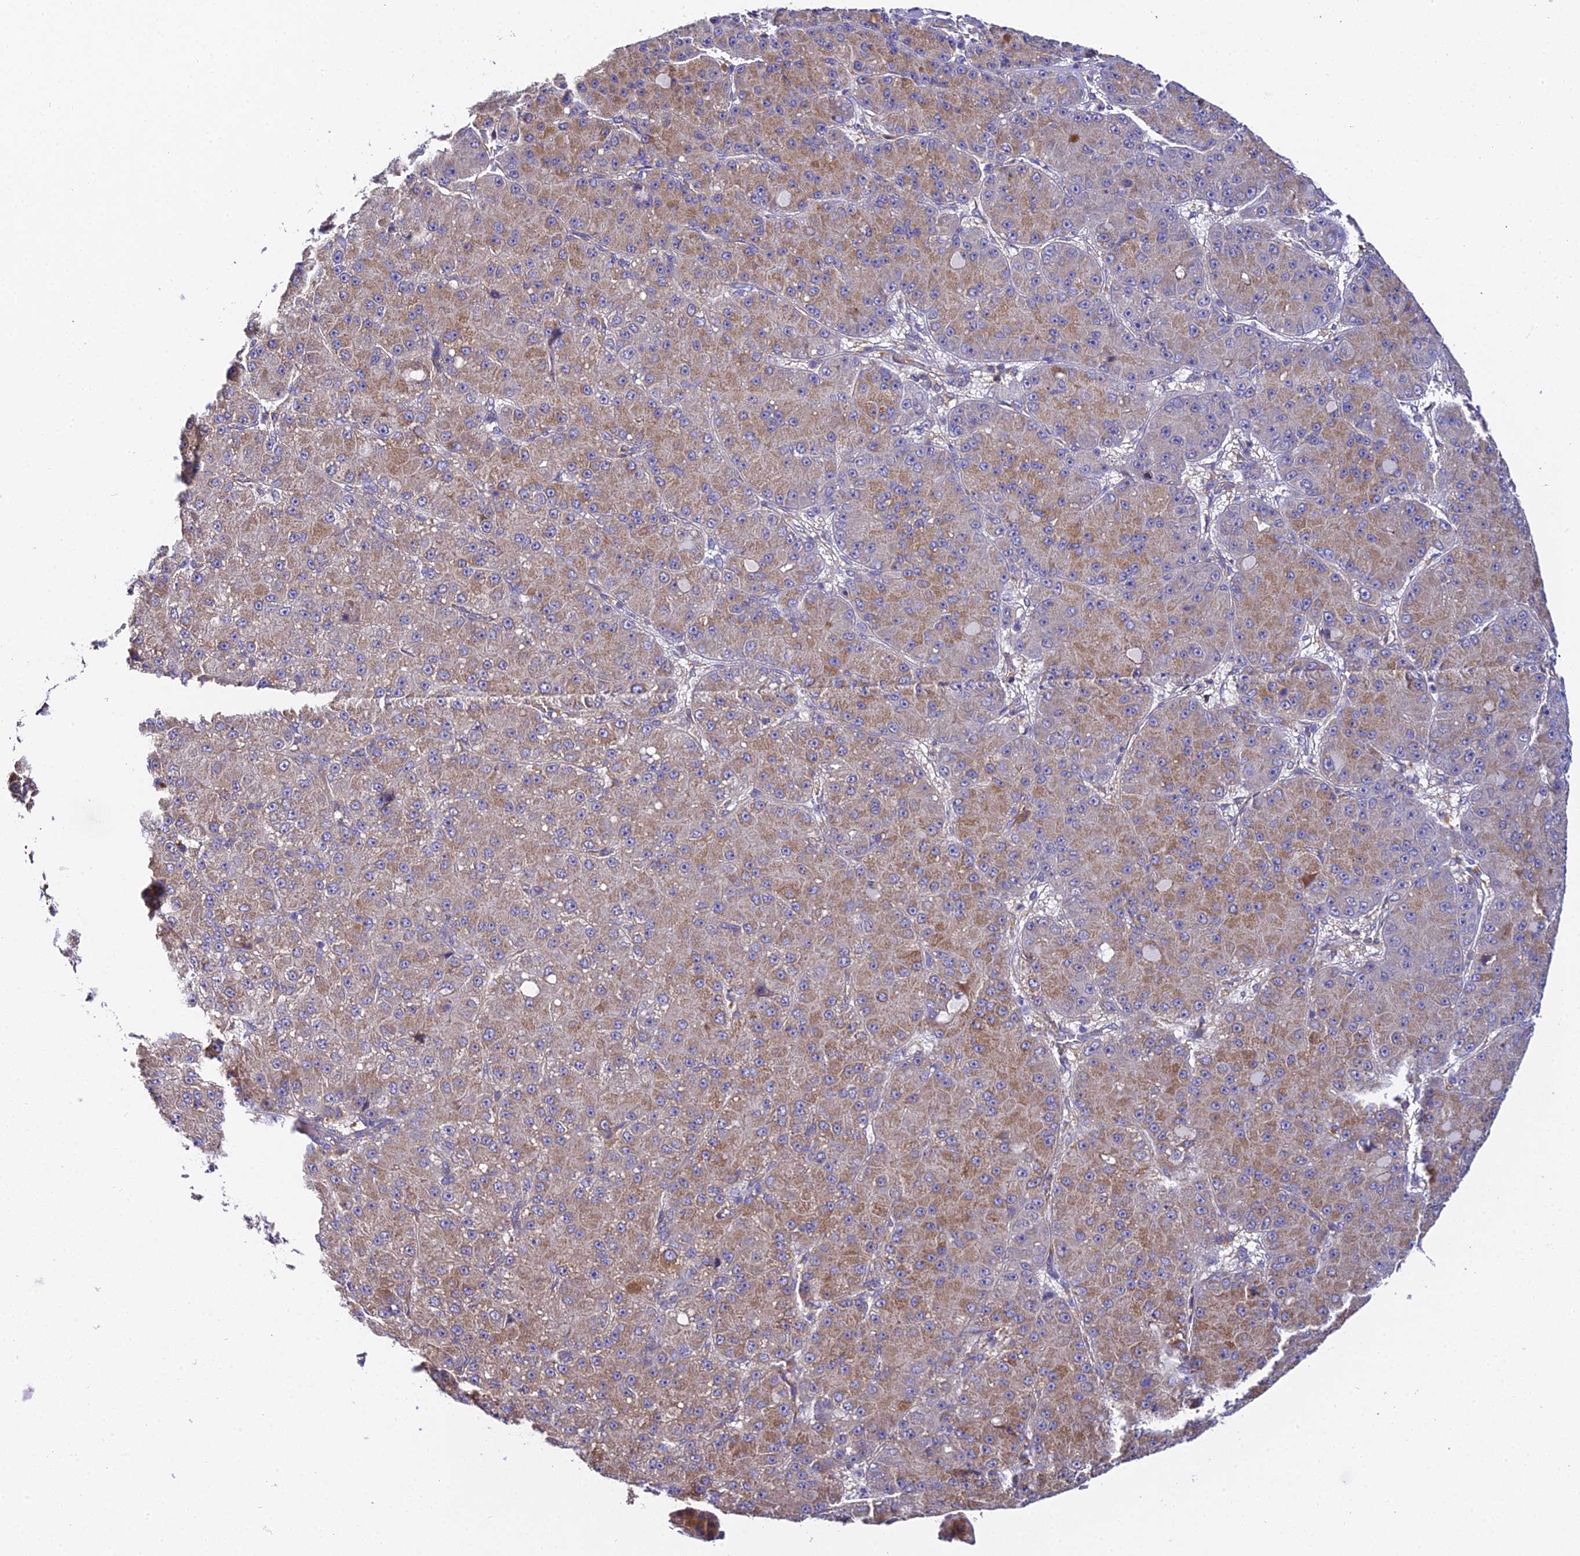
{"staining": {"intensity": "weak", "quantity": ">75%", "location": "cytoplasmic/membranous"}, "tissue": "liver cancer", "cell_type": "Tumor cells", "image_type": "cancer", "snomed": [{"axis": "morphology", "description": "Carcinoma, Hepatocellular, NOS"}, {"axis": "topography", "description": "Liver"}], "caption": "Human hepatocellular carcinoma (liver) stained with a brown dye shows weak cytoplasmic/membranous positive staining in about >75% of tumor cells.", "gene": "ZBED8", "patient": {"sex": "male", "age": 67}}